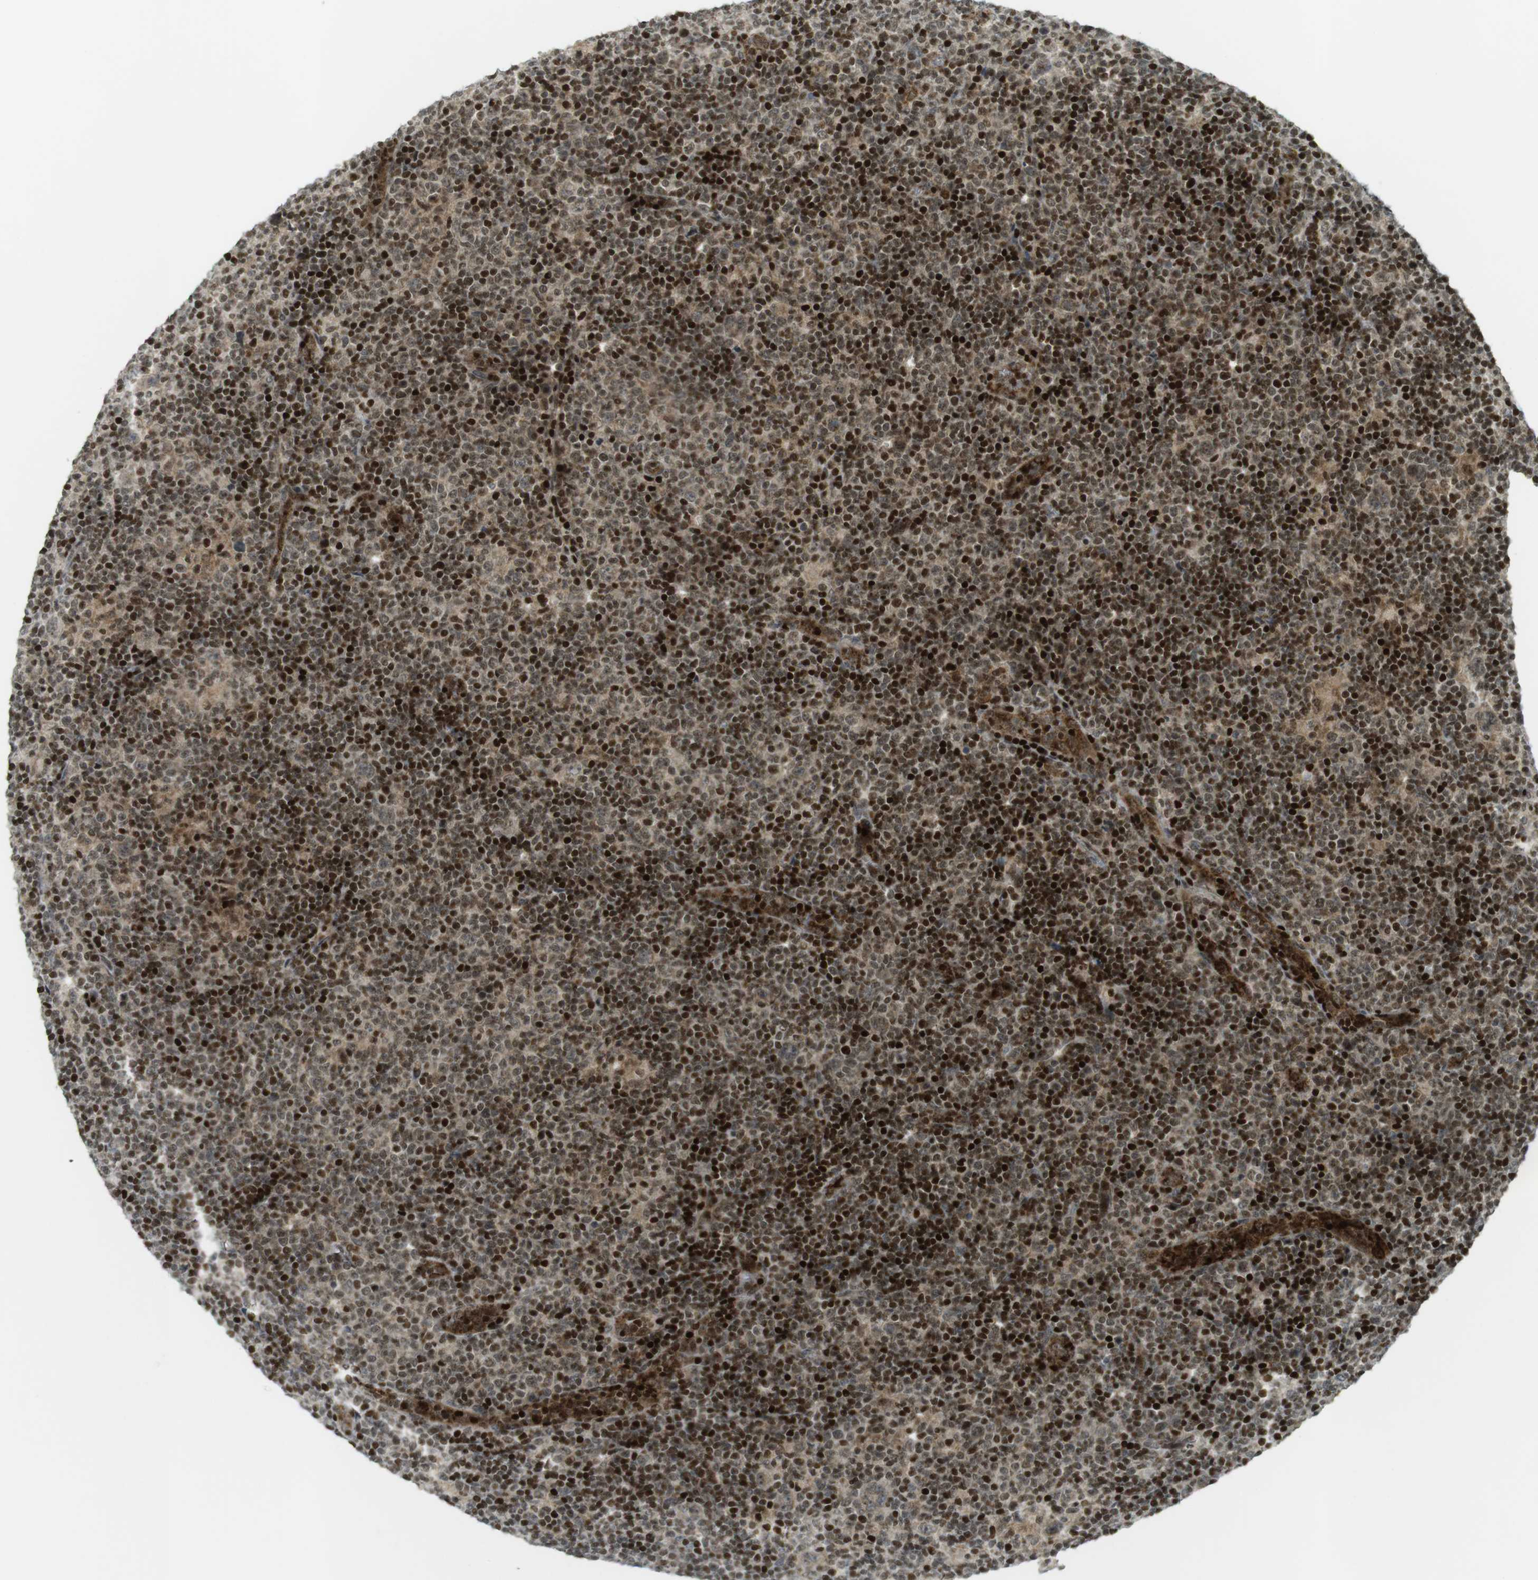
{"staining": {"intensity": "weak", "quantity": "25%-75%", "location": "cytoplasmic/membranous,nuclear"}, "tissue": "lymphoma", "cell_type": "Tumor cells", "image_type": "cancer", "snomed": [{"axis": "morphology", "description": "Hodgkin's disease, NOS"}, {"axis": "topography", "description": "Lymph node"}], "caption": "This histopathology image exhibits immunohistochemistry (IHC) staining of human Hodgkin's disease, with low weak cytoplasmic/membranous and nuclear expression in about 25%-75% of tumor cells.", "gene": "PPP1R13B", "patient": {"sex": "female", "age": 57}}